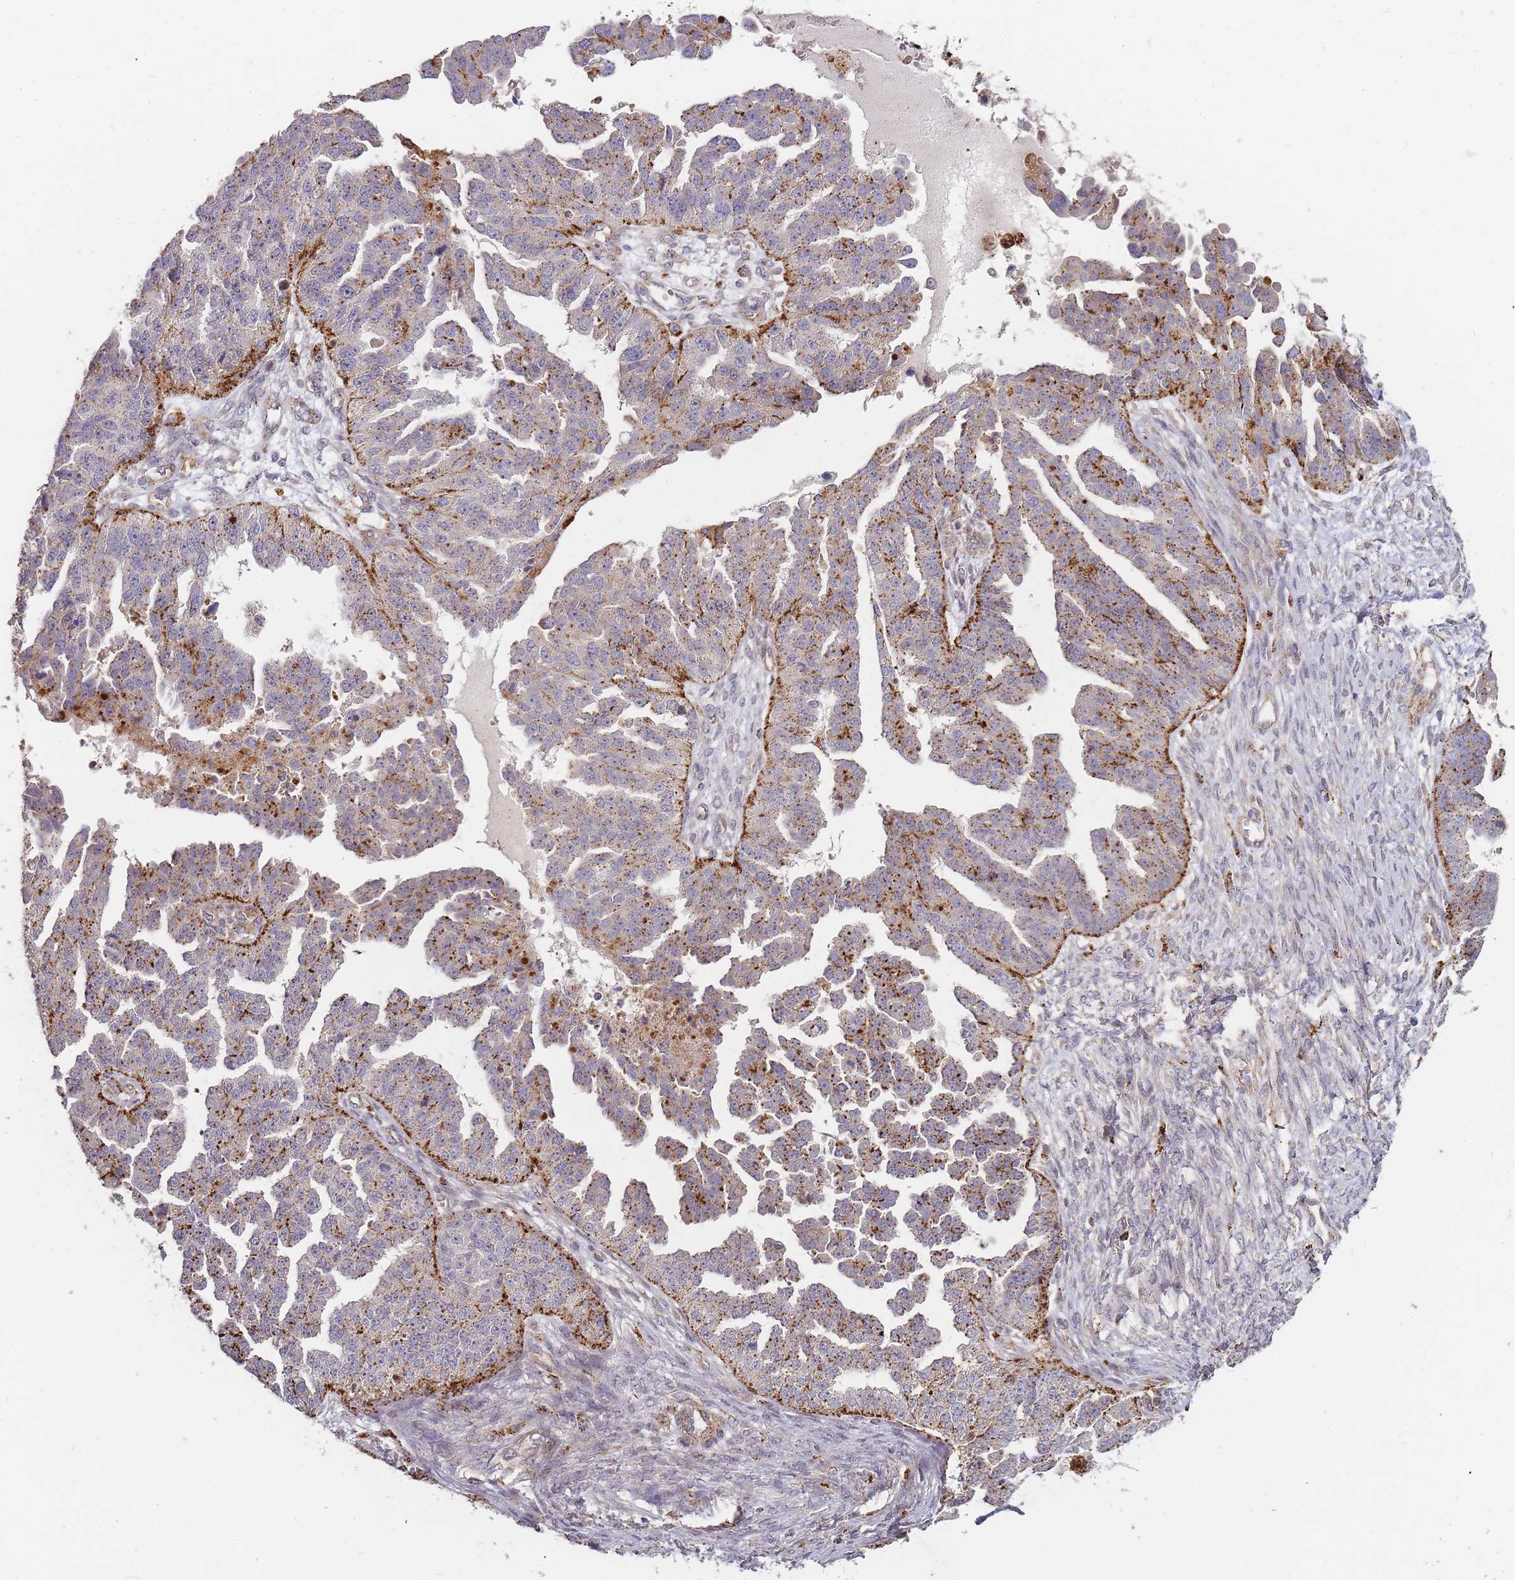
{"staining": {"intensity": "moderate", "quantity": "25%-75%", "location": "cytoplasmic/membranous"}, "tissue": "ovarian cancer", "cell_type": "Tumor cells", "image_type": "cancer", "snomed": [{"axis": "morphology", "description": "Cystadenocarcinoma, serous, NOS"}, {"axis": "topography", "description": "Ovary"}], "caption": "A micrograph of human serous cystadenocarcinoma (ovarian) stained for a protein shows moderate cytoplasmic/membranous brown staining in tumor cells. Using DAB (3,3'-diaminobenzidine) (brown) and hematoxylin (blue) stains, captured at high magnification using brightfield microscopy.", "gene": "ATG5", "patient": {"sex": "female", "age": 58}}